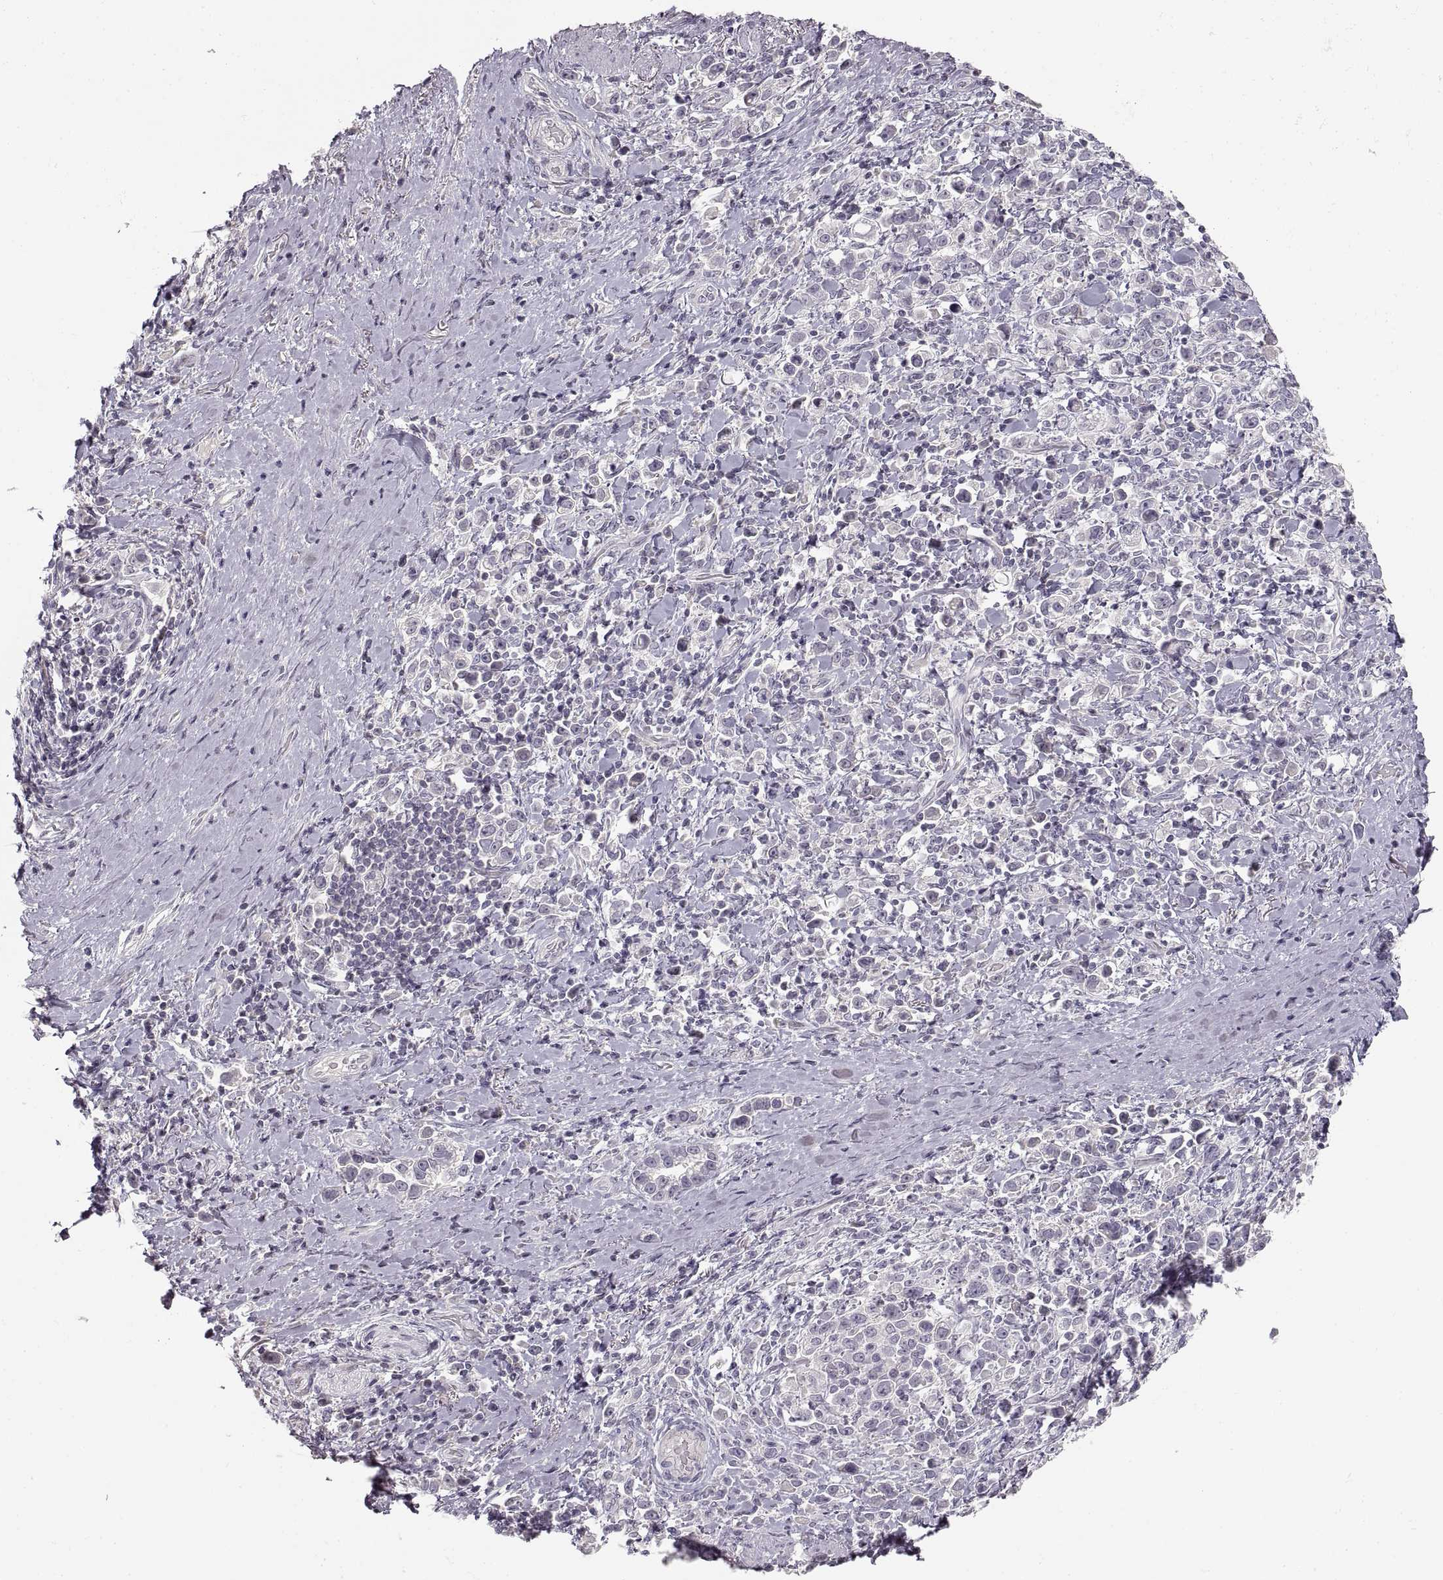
{"staining": {"intensity": "negative", "quantity": "none", "location": "none"}, "tissue": "stomach cancer", "cell_type": "Tumor cells", "image_type": "cancer", "snomed": [{"axis": "morphology", "description": "Adenocarcinoma, NOS"}, {"axis": "topography", "description": "Stomach"}], "caption": "Micrograph shows no significant protein positivity in tumor cells of stomach cancer (adenocarcinoma).", "gene": "PCSK2", "patient": {"sex": "male", "age": 93}}